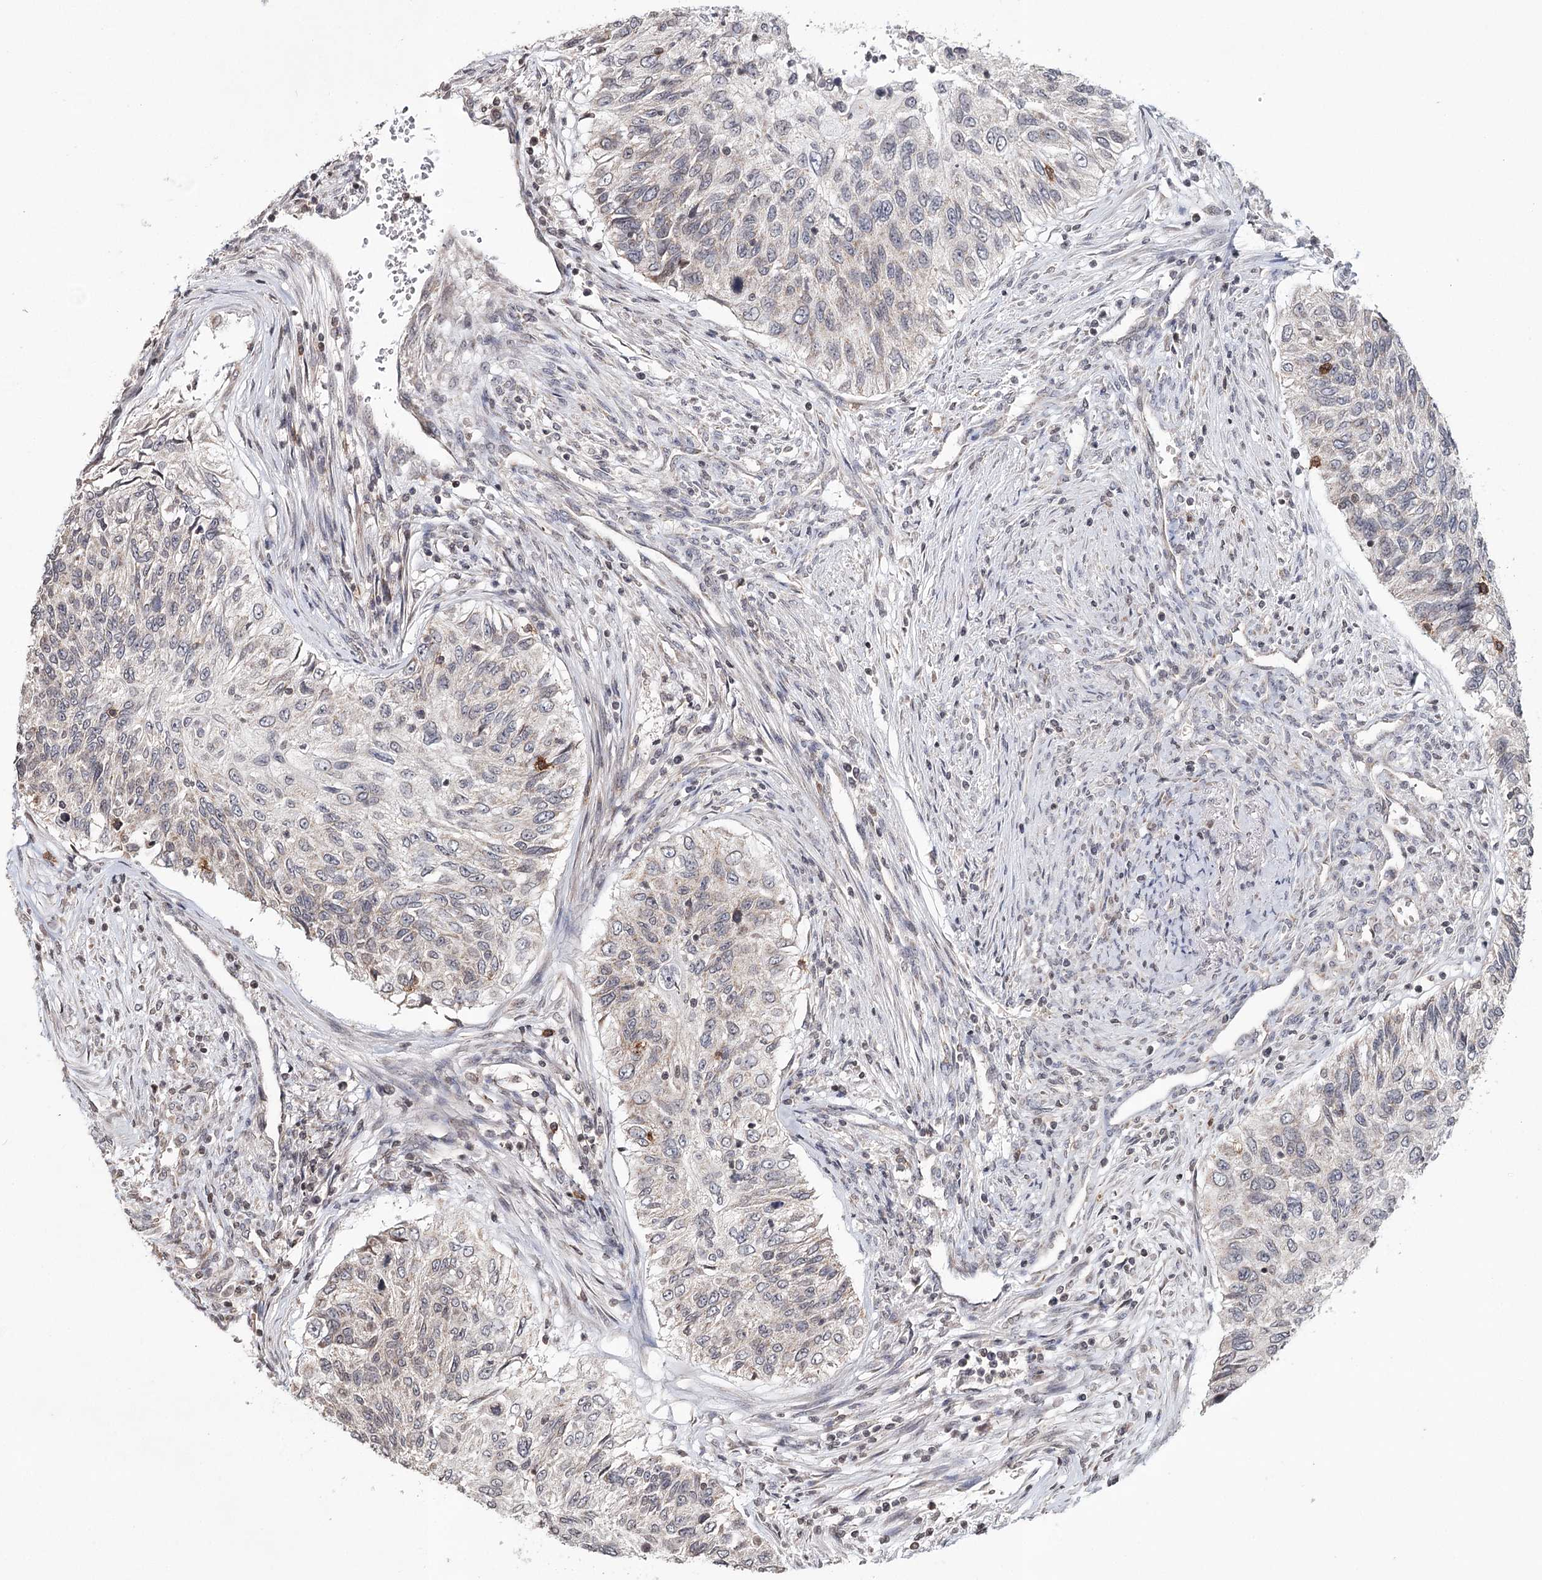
{"staining": {"intensity": "weak", "quantity": "<25%", "location": "cytoplasmic/membranous"}, "tissue": "urothelial cancer", "cell_type": "Tumor cells", "image_type": "cancer", "snomed": [{"axis": "morphology", "description": "Urothelial carcinoma, High grade"}, {"axis": "topography", "description": "Urinary bladder"}], "caption": "Immunohistochemistry (IHC) photomicrograph of neoplastic tissue: human urothelial carcinoma (high-grade) stained with DAB displays no significant protein positivity in tumor cells.", "gene": "ICOS", "patient": {"sex": "female", "age": 60}}